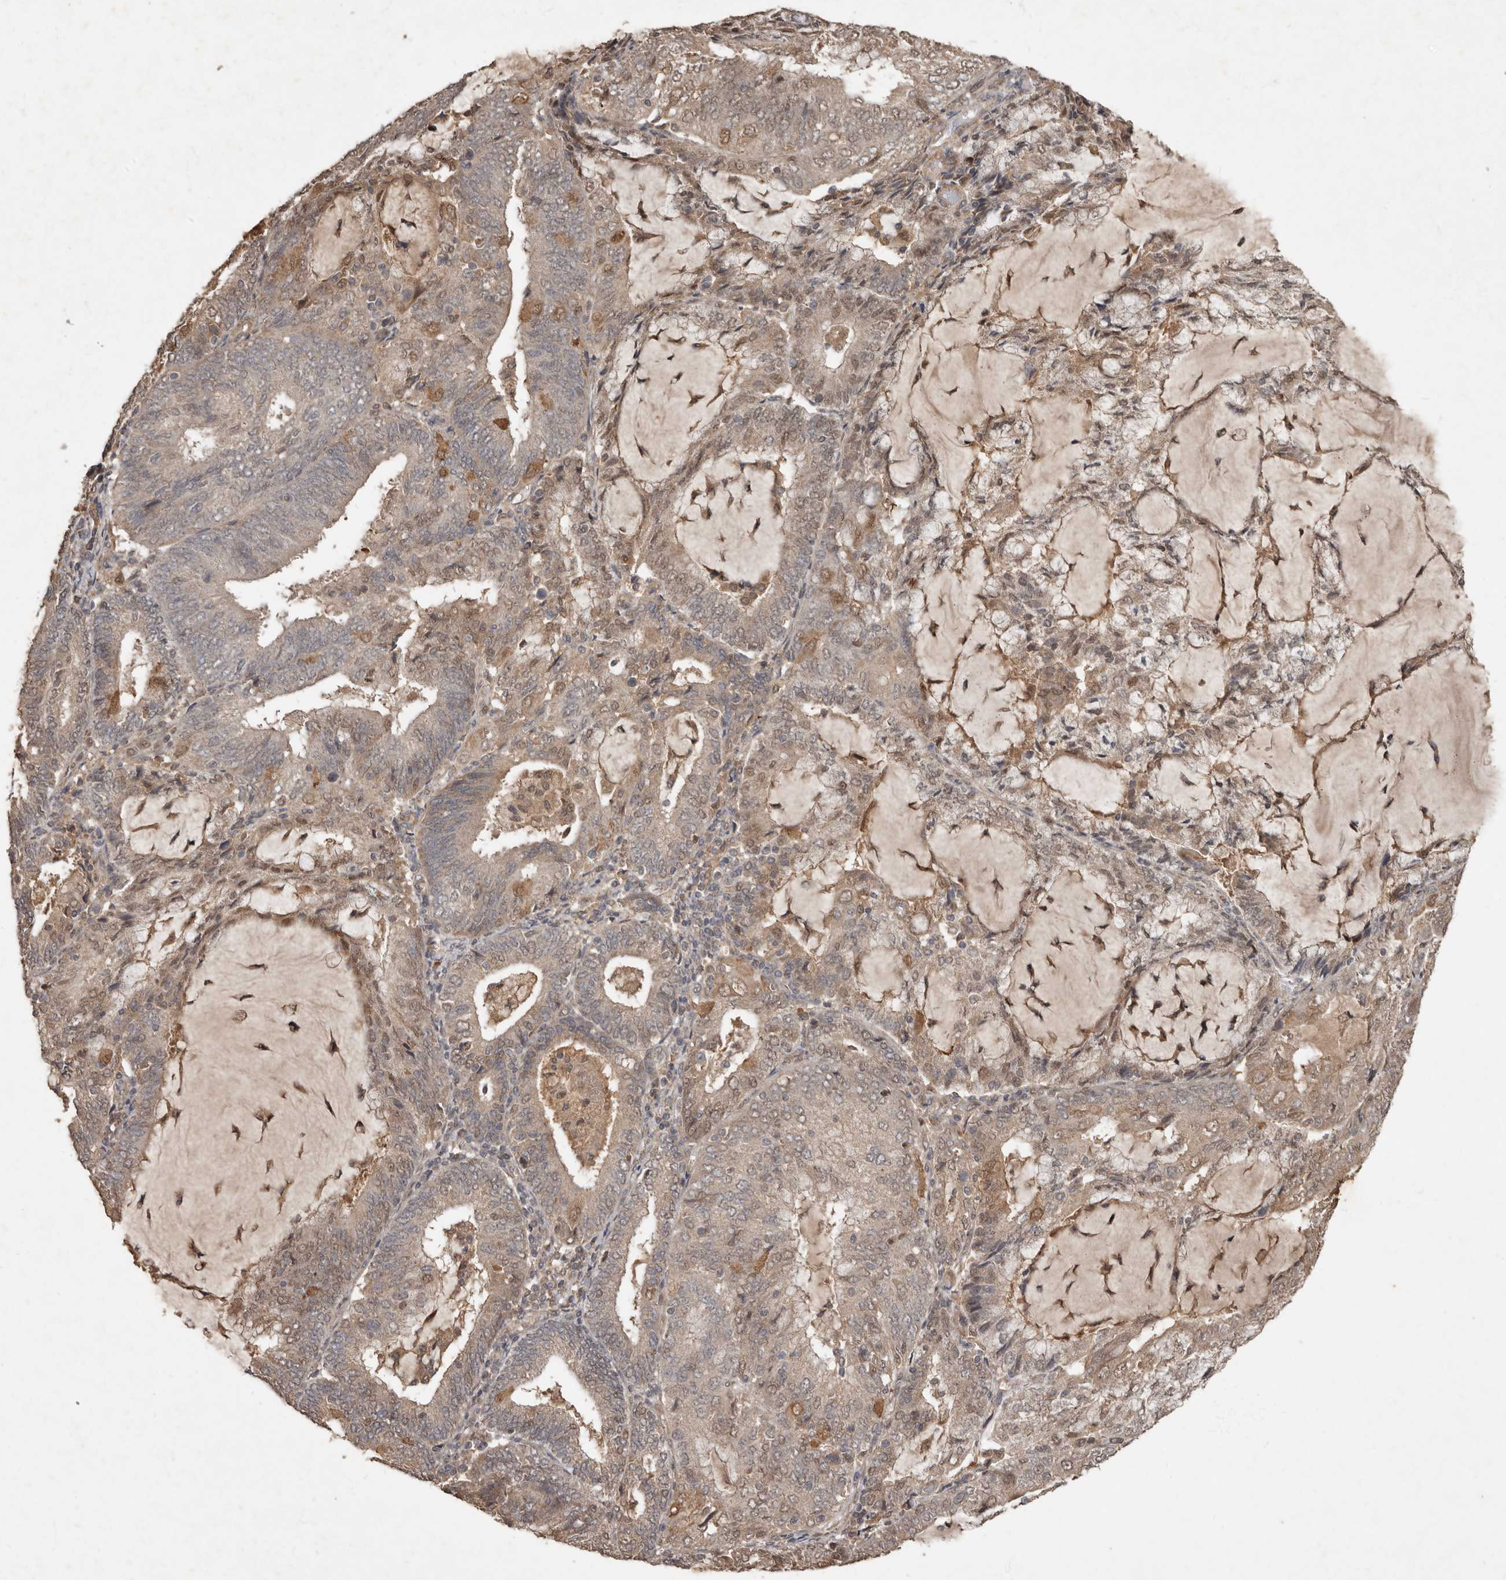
{"staining": {"intensity": "moderate", "quantity": "25%-75%", "location": "cytoplasmic/membranous,nuclear"}, "tissue": "endometrial cancer", "cell_type": "Tumor cells", "image_type": "cancer", "snomed": [{"axis": "morphology", "description": "Adenocarcinoma, NOS"}, {"axis": "topography", "description": "Endometrium"}], "caption": "DAB (3,3'-diaminobenzidine) immunohistochemical staining of human endometrial cancer shows moderate cytoplasmic/membranous and nuclear protein positivity in about 25%-75% of tumor cells. (DAB = brown stain, brightfield microscopy at high magnification).", "gene": "KIF26B", "patient": {"sex": "female", "age": 81}}